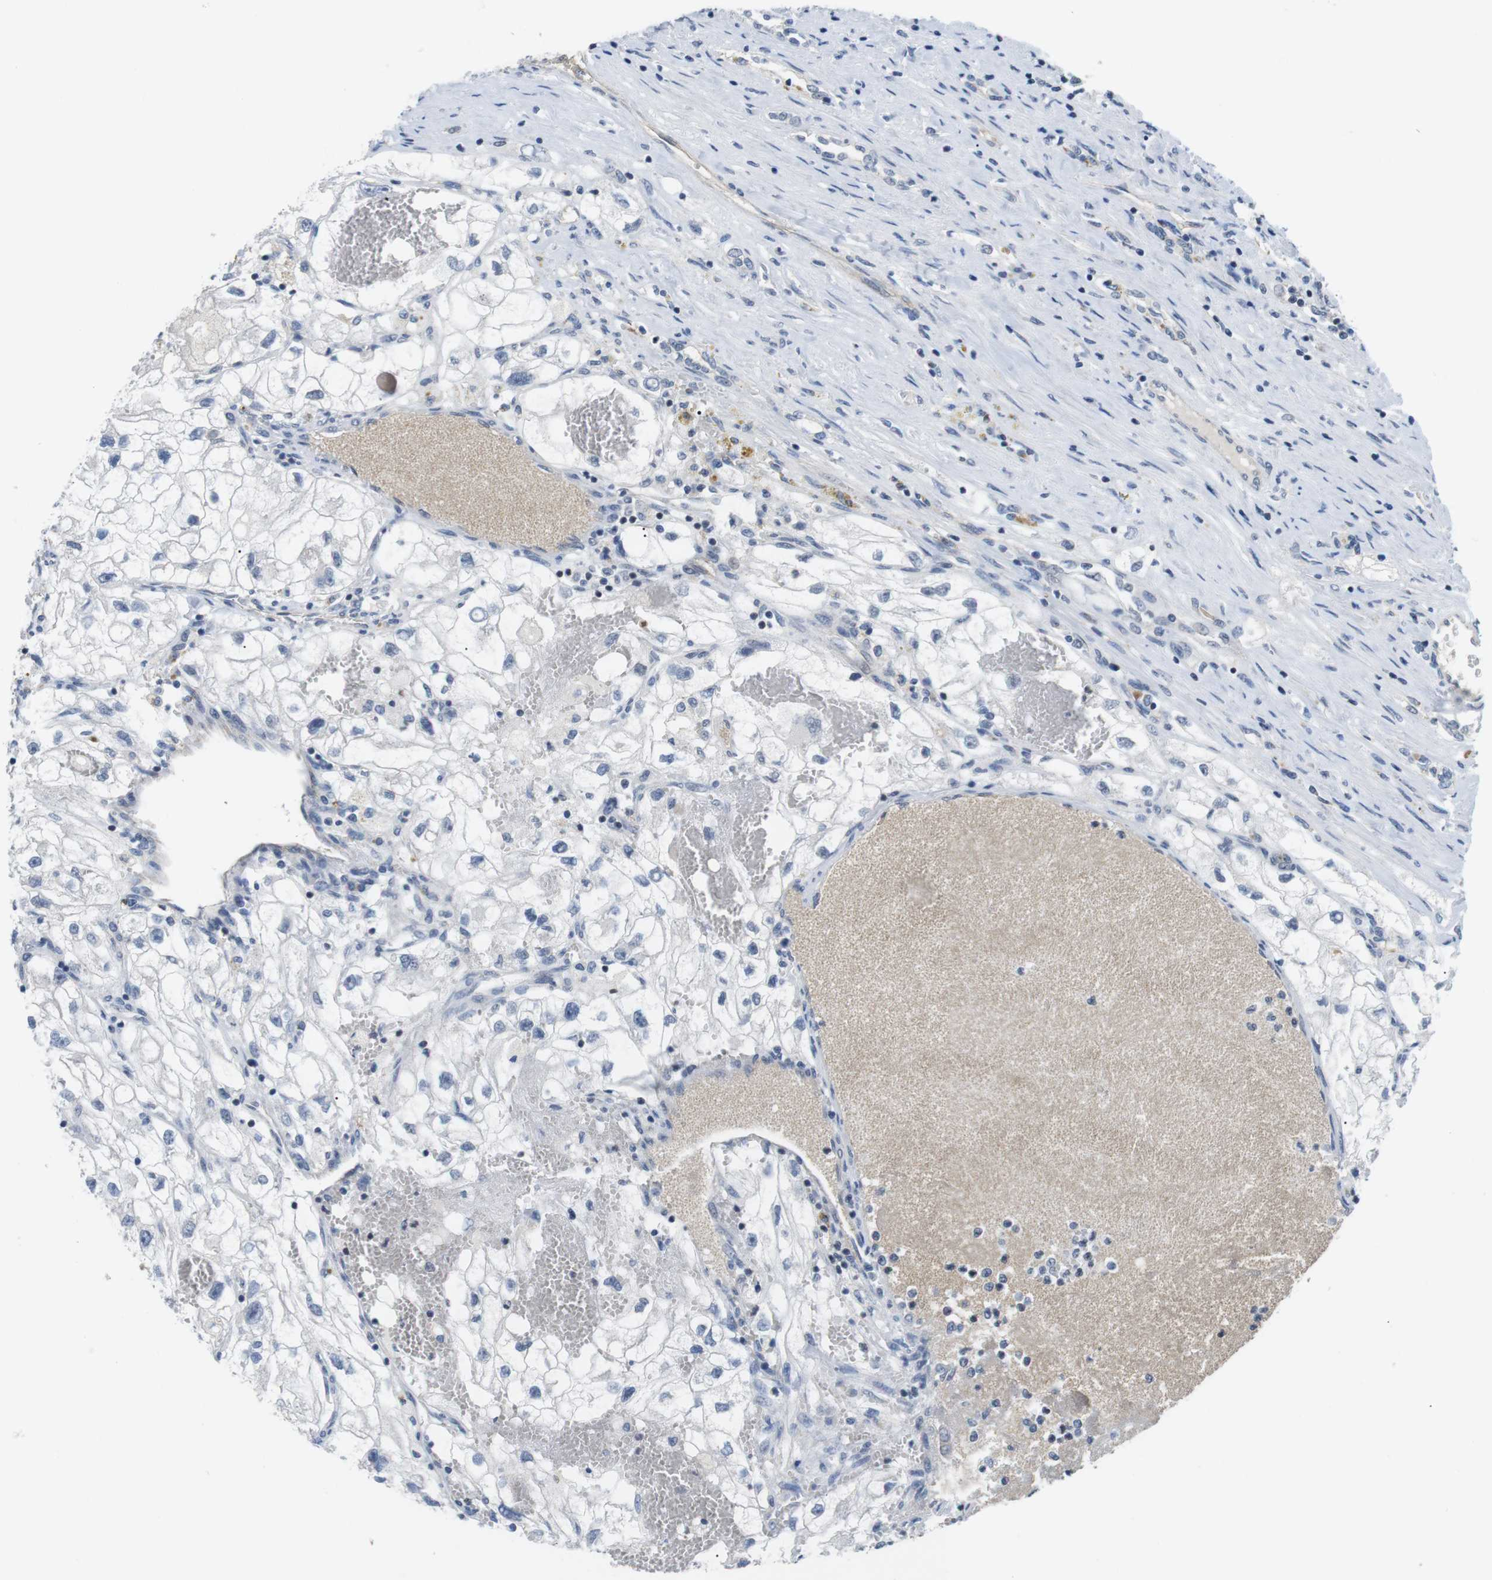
{"staining": {"intensity": "negative", "quantity": "none", "location": "none"}, "tissue": "renal cancer", "cell_type": "Tumor cells", "image_type": "cancer", "snomed": [{"axis": "morphology", "description": "Adenocarcinoma, NOS"}, {"axis": "topography", "description": "Kidney"}], "caption": "This is an immunohistochemistry photomicrograph of renal cancer. There is no staining in tumor cells.", "gene": "NECTIN1", "patient": {"sex": "female", "age": 70}}